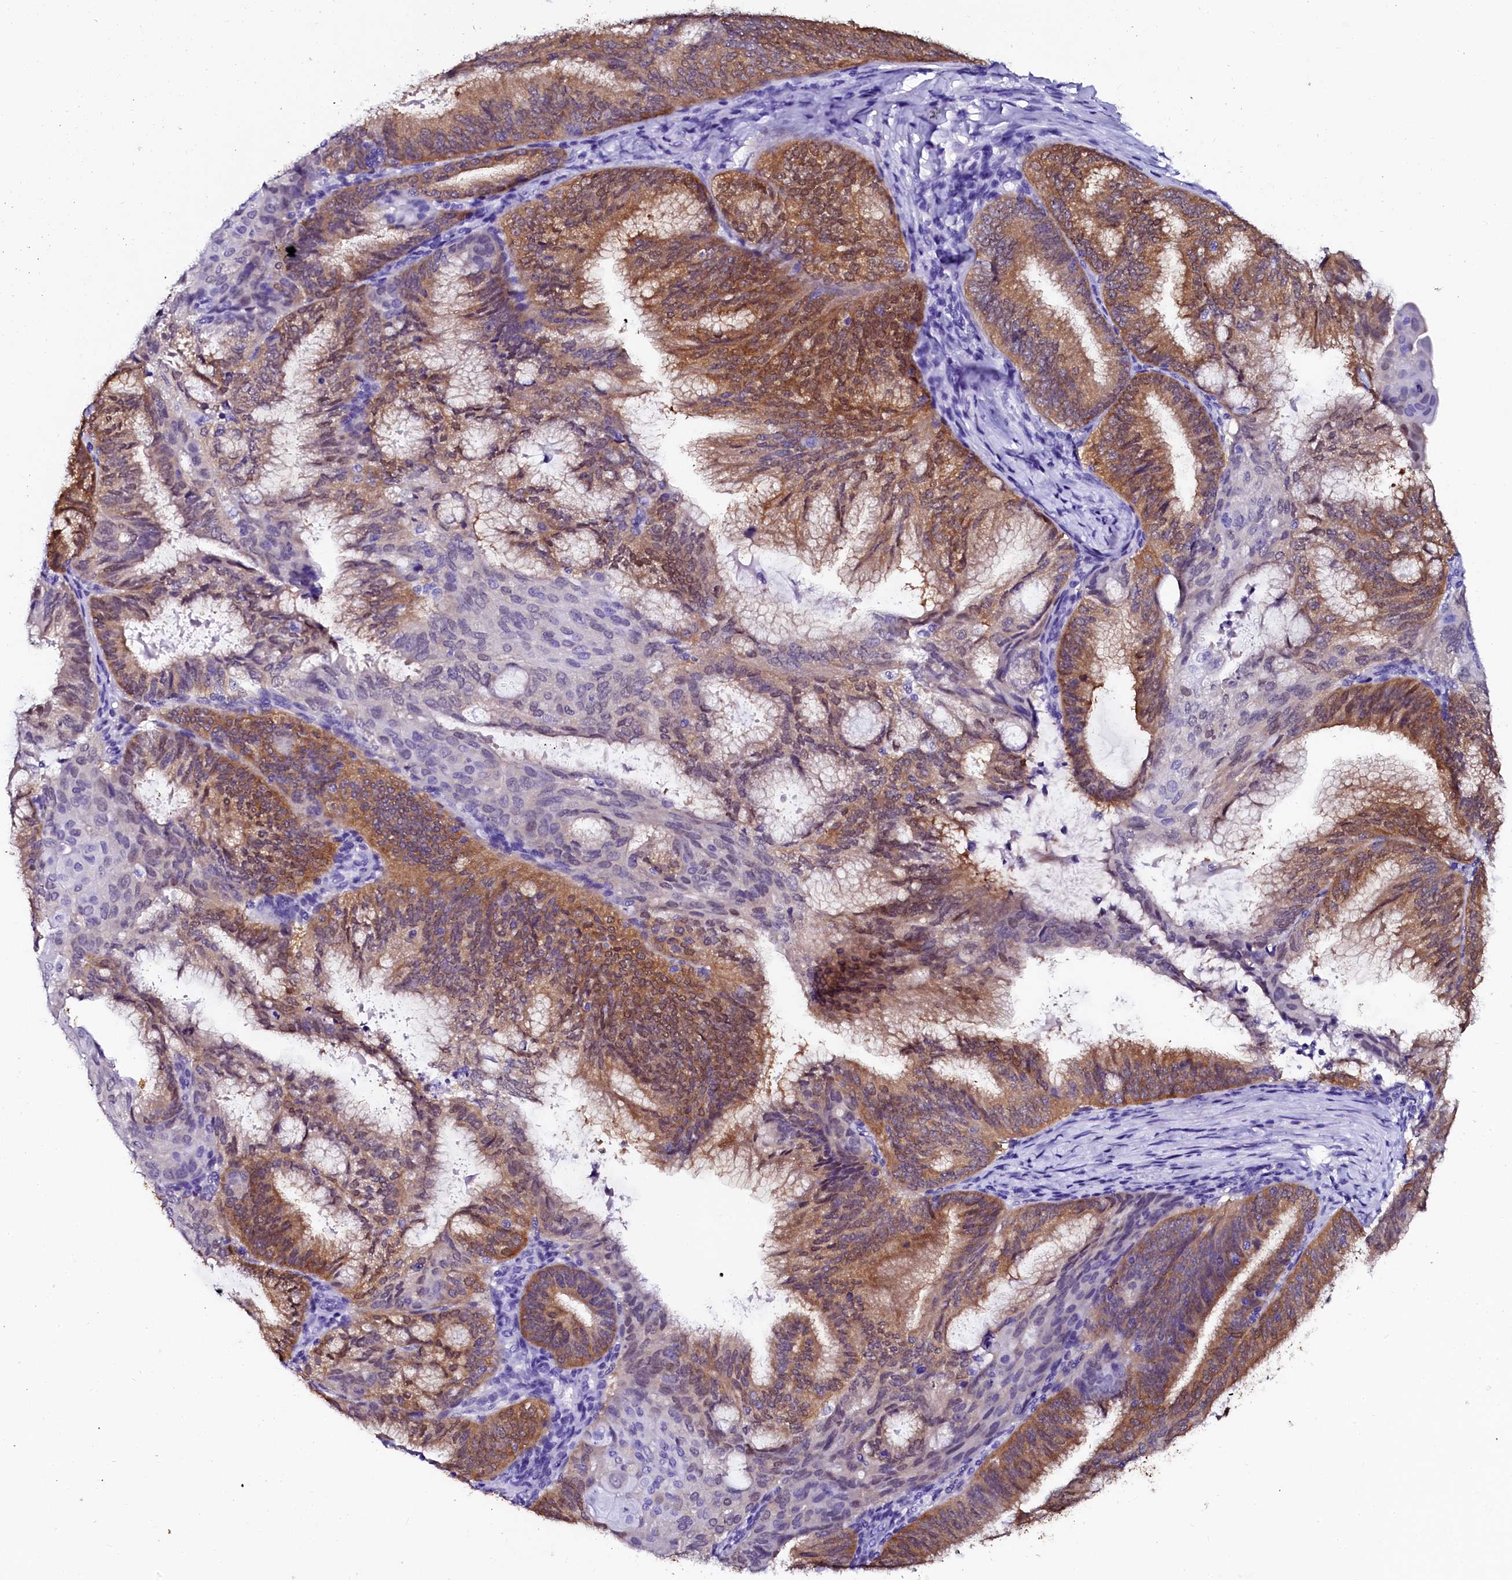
{"staining": {"intensity": "moderate", "quantity": ">75%", "location": "cytoplasmic/membranous"}, "tissue": "endometrial cancer", "cell_type": "Tumor cells", "image_type": "cancer", "snomed": [{"axis": "morphology", "description": "Adenocarcinoma, NOS"}, {"axis": "topography", "description": "Endometrium"}], "caption": "This micrograph exhibits IHC staining of human endometrial cancer (adenocarcinoma), with medium moderate cytoplasmic/membranous staining in approximately >75% of tumor cells.", "gene": "SORD", "patient": {"sex": "female", "age": 49}}